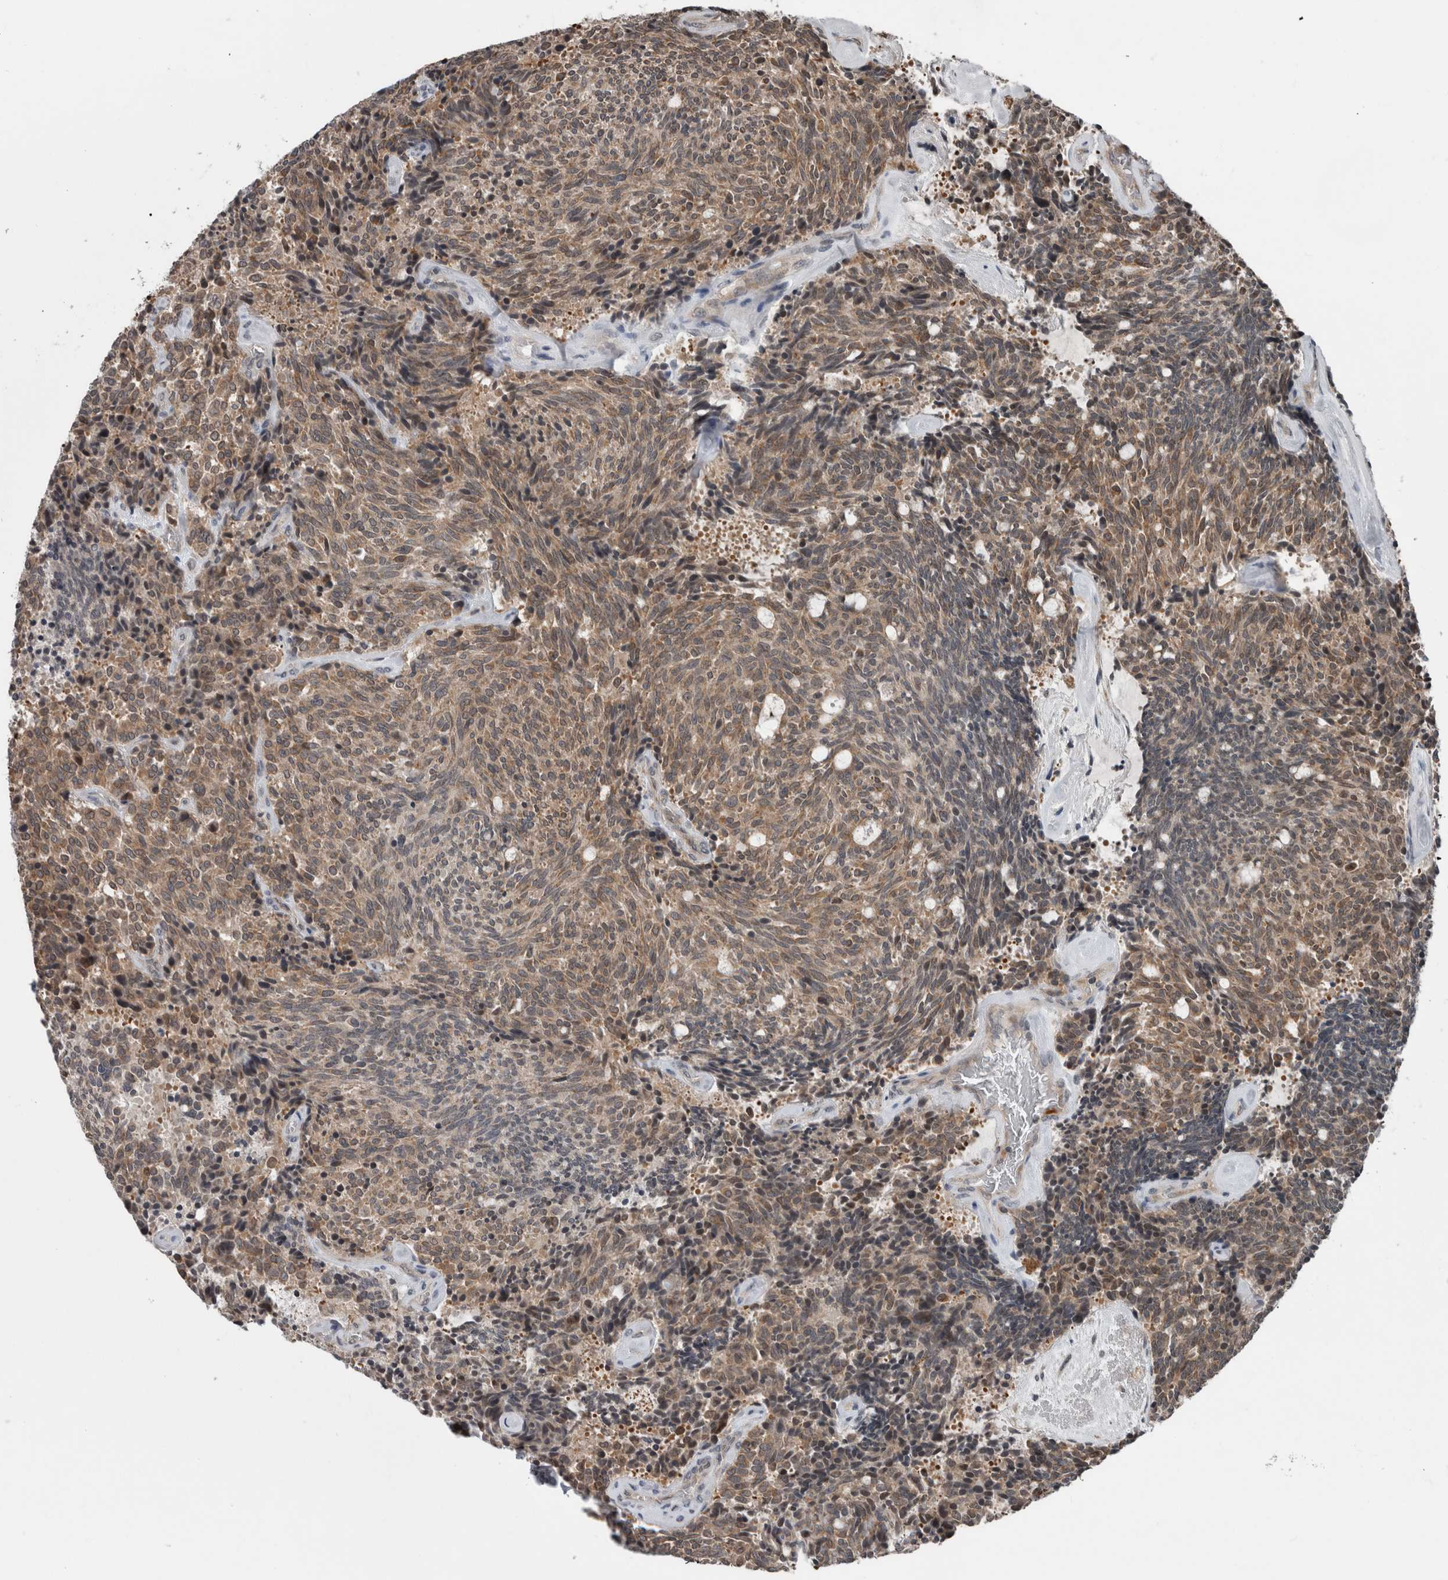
{"staining": {"intensity": "moderate", "quantity": ">75%", "location": "cytoplasmic/membranous"}, "tissue": "carcinoid", "cell_type": "Tumor cells", "image_type": "cancer", "snomed": [{"axis": "morphology", "description": "Carcinoid, malignant, NOS"}, {"axis": "topography", "description": "Pancreas"}], "caption": "An image of carcinoid stained for a protein shows moderate cytoplasmic/membranous brown staining in tumor cells. (IHC, brightfield microscopy, high magnification).", "gene": "ENY2", "patient": {"sex": "female", "age": 54}}